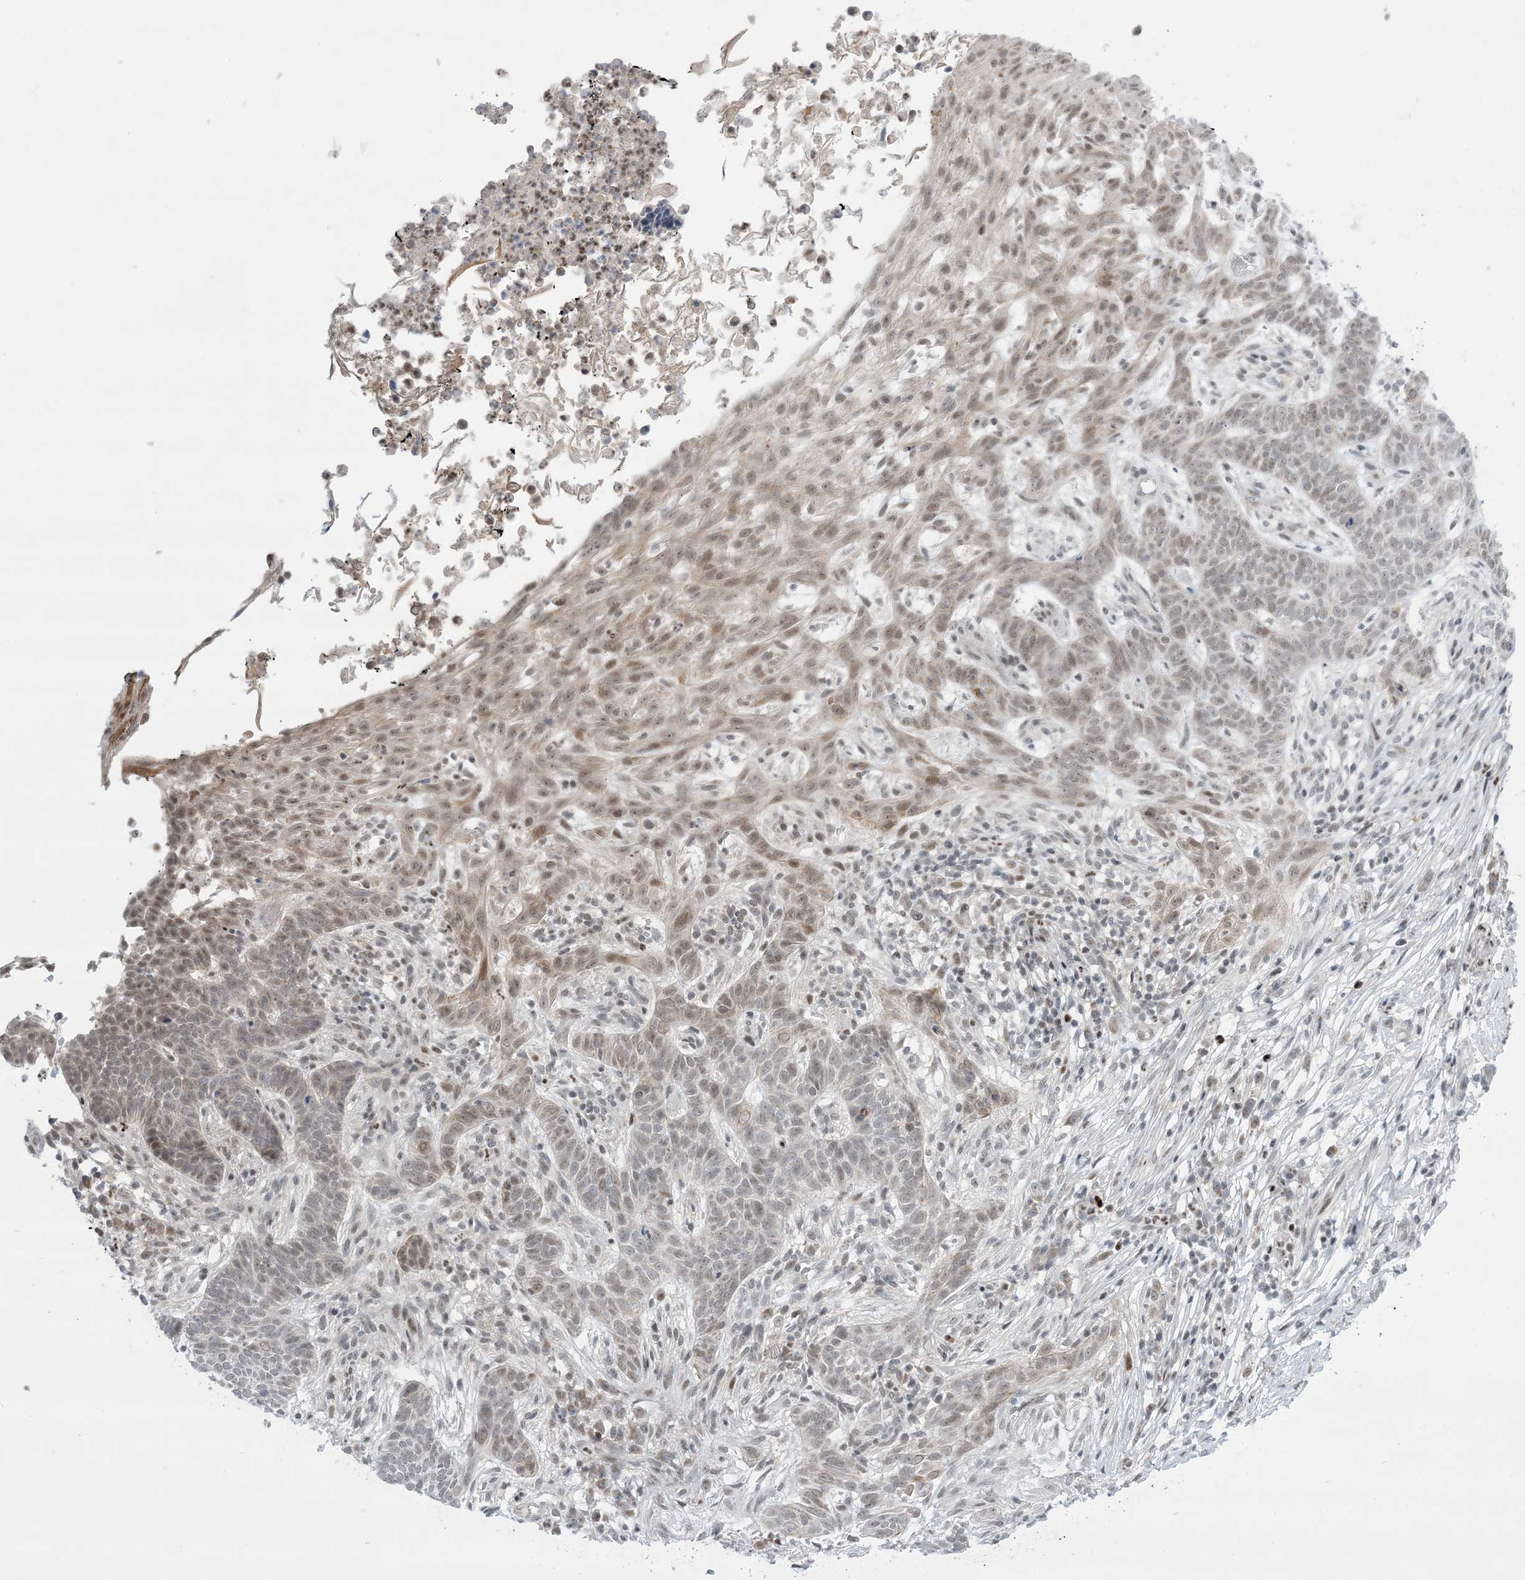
{"staining": {"intensity": "weak", "quantity": "<25%", "location": "nuclear"}, "tissue": "skin cancer", "cell_type": "Tumor cells", "image_type": "cancer", "snomed": [{"axis": "morphology", "description": "Normal tissue, NOS"}, {"axis": "morphology", "description": "Basal cell carcinoma"}, {"axis": "topography", "description": "Skin"}], "caption": "Immunohistochemistry photomicrograph of neoplastic tissue: basal cell carcinoma (skin) stained with DAB demonstrates no significant protein expression in tumor cells.", "gene": "TFPT", "patient": {"sex": "male", "age": 64}}